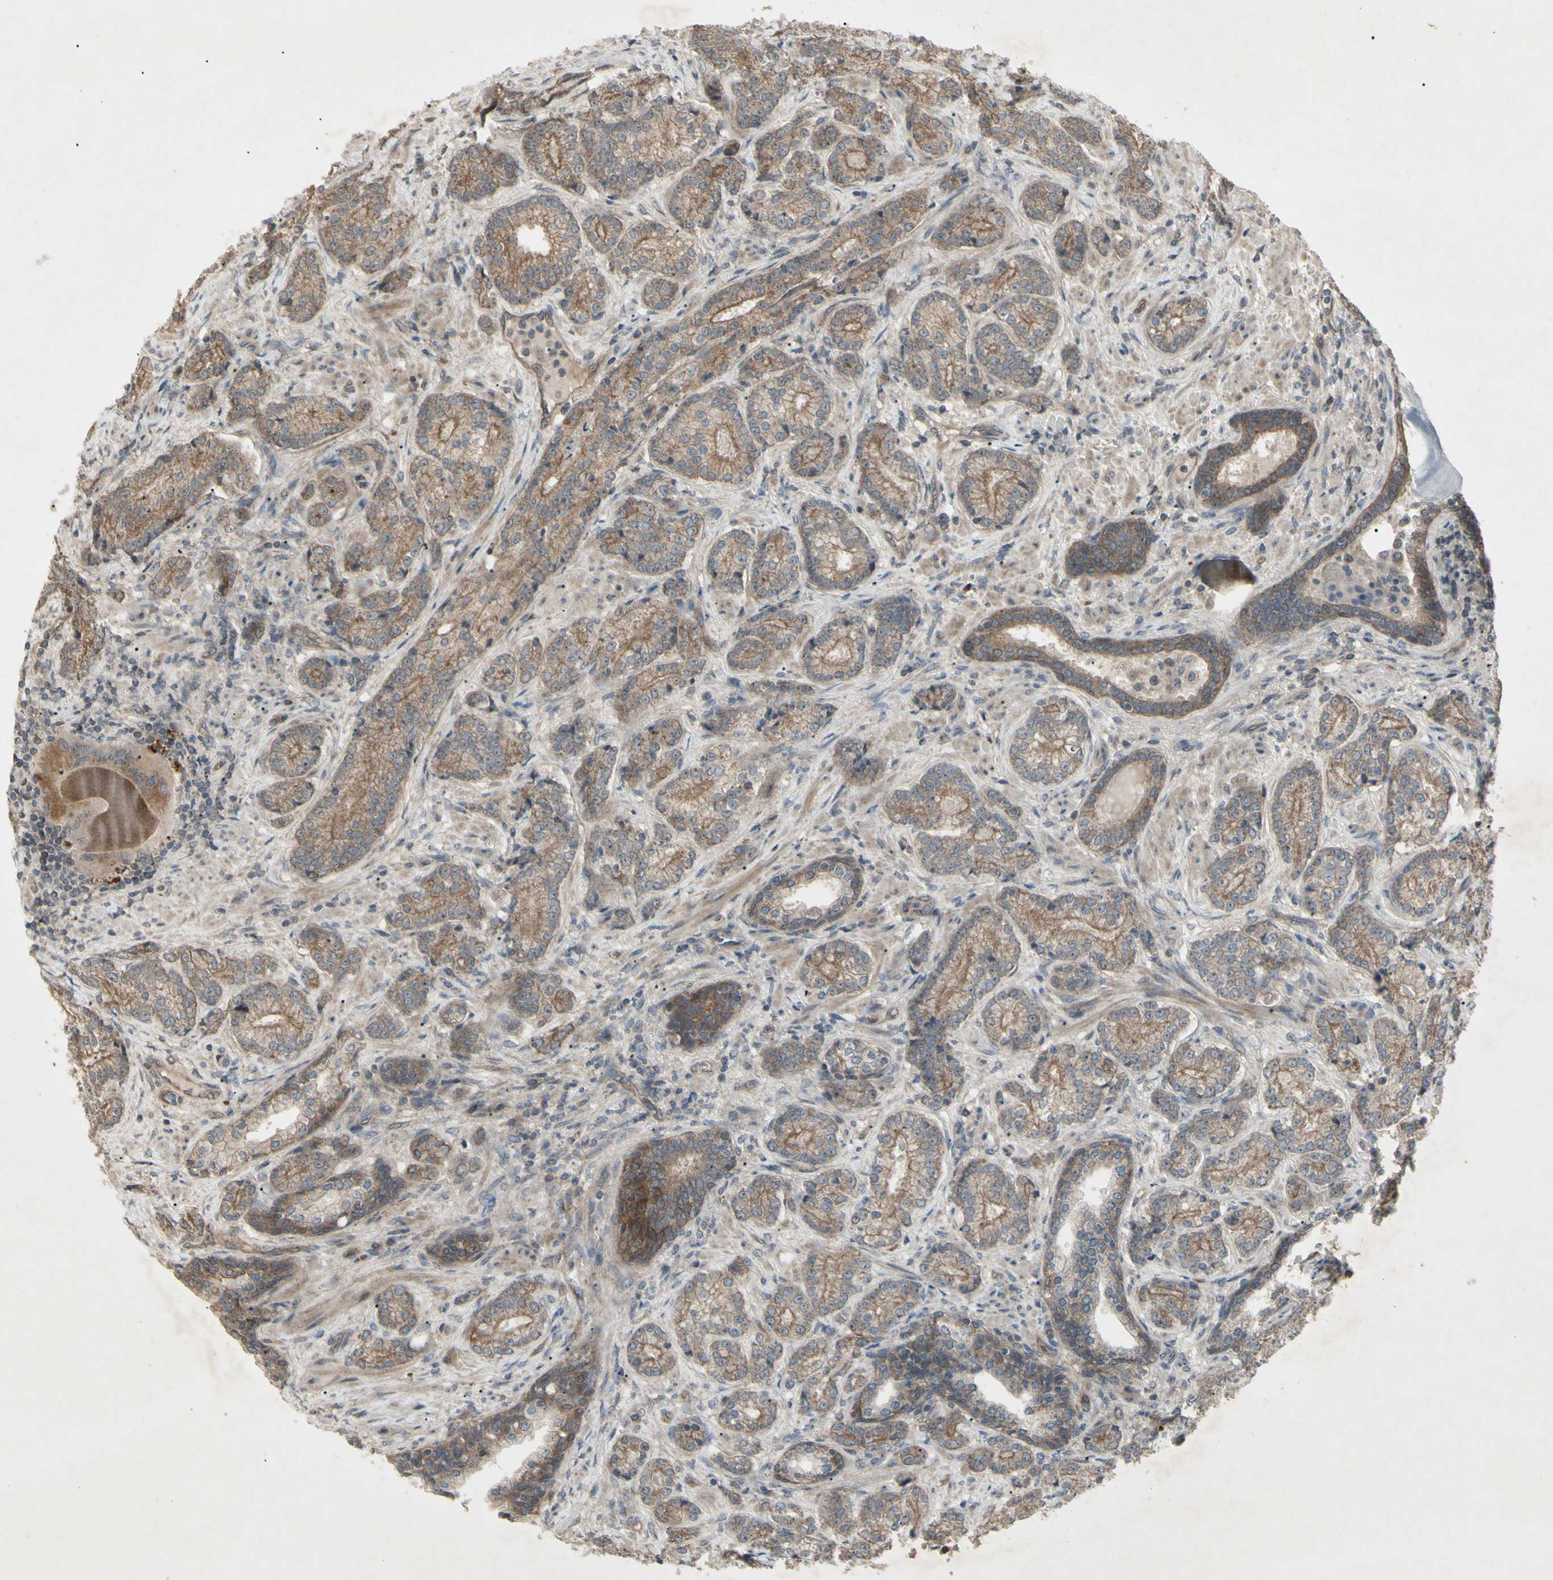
{"staining": {"intensity": "moderate", "quantity": ">75%", "location": "cytoplasmic/membranous"}, "tissue": "prostate cancer", "cell_type": "Tumor cells", "image_type": "cancer", "snomed": [{"axis": "morphology", "description": "Adenocarcinoma, High grade"}, {"axis": "topography", "description": "Prostate"}], "caption": "An image of human adenocarcinoma (high-grade) (prostate) stained for a protein demonstrates moderate cytoplasmic/membranous brown staining in tumor cells.", "gene": "JAG1", "patient": {"sex": "male", "age": 61}}